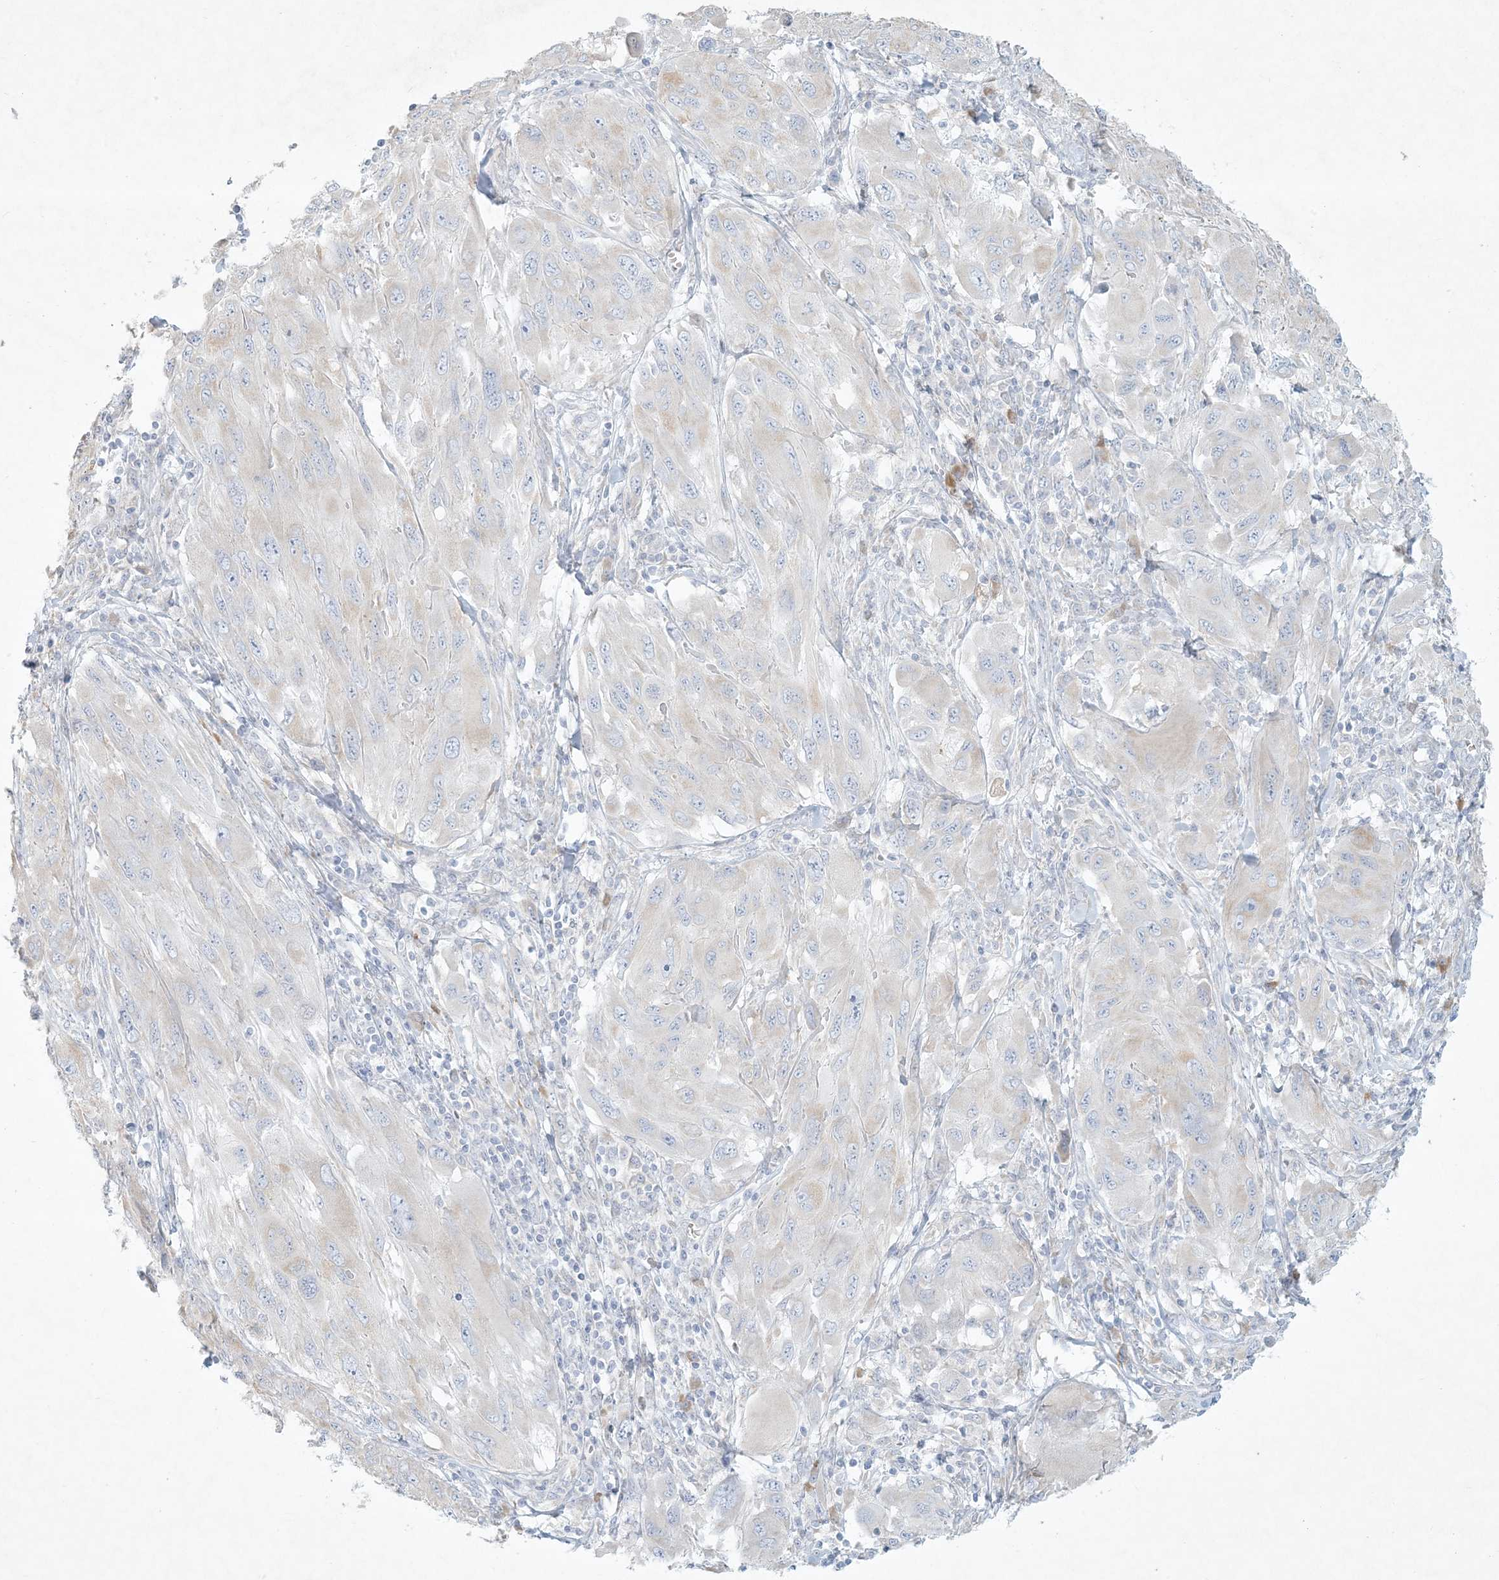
{"staining": {"intensity": "negative", "quantity": "none", "location": "none"}, "tissue": "melanoma", "cell_type": "Tumor cells", "image_type": "cancer", "snomed": [{"axis": "morphology", "description": "Malignant melanoma, NOS"}, {"axis": "topography", "description": "Skin"}], "caption": "Immunohistochemistry (IHC) histopathology image of neoplastic tissue: human malignant melanoma stained with DAB (3,3'-diaminobenzidine) demonstrates no significant protein expression in tumor cells.", "gene": "ZNF385D", "patient": {"sex": "female", "age": 91}}